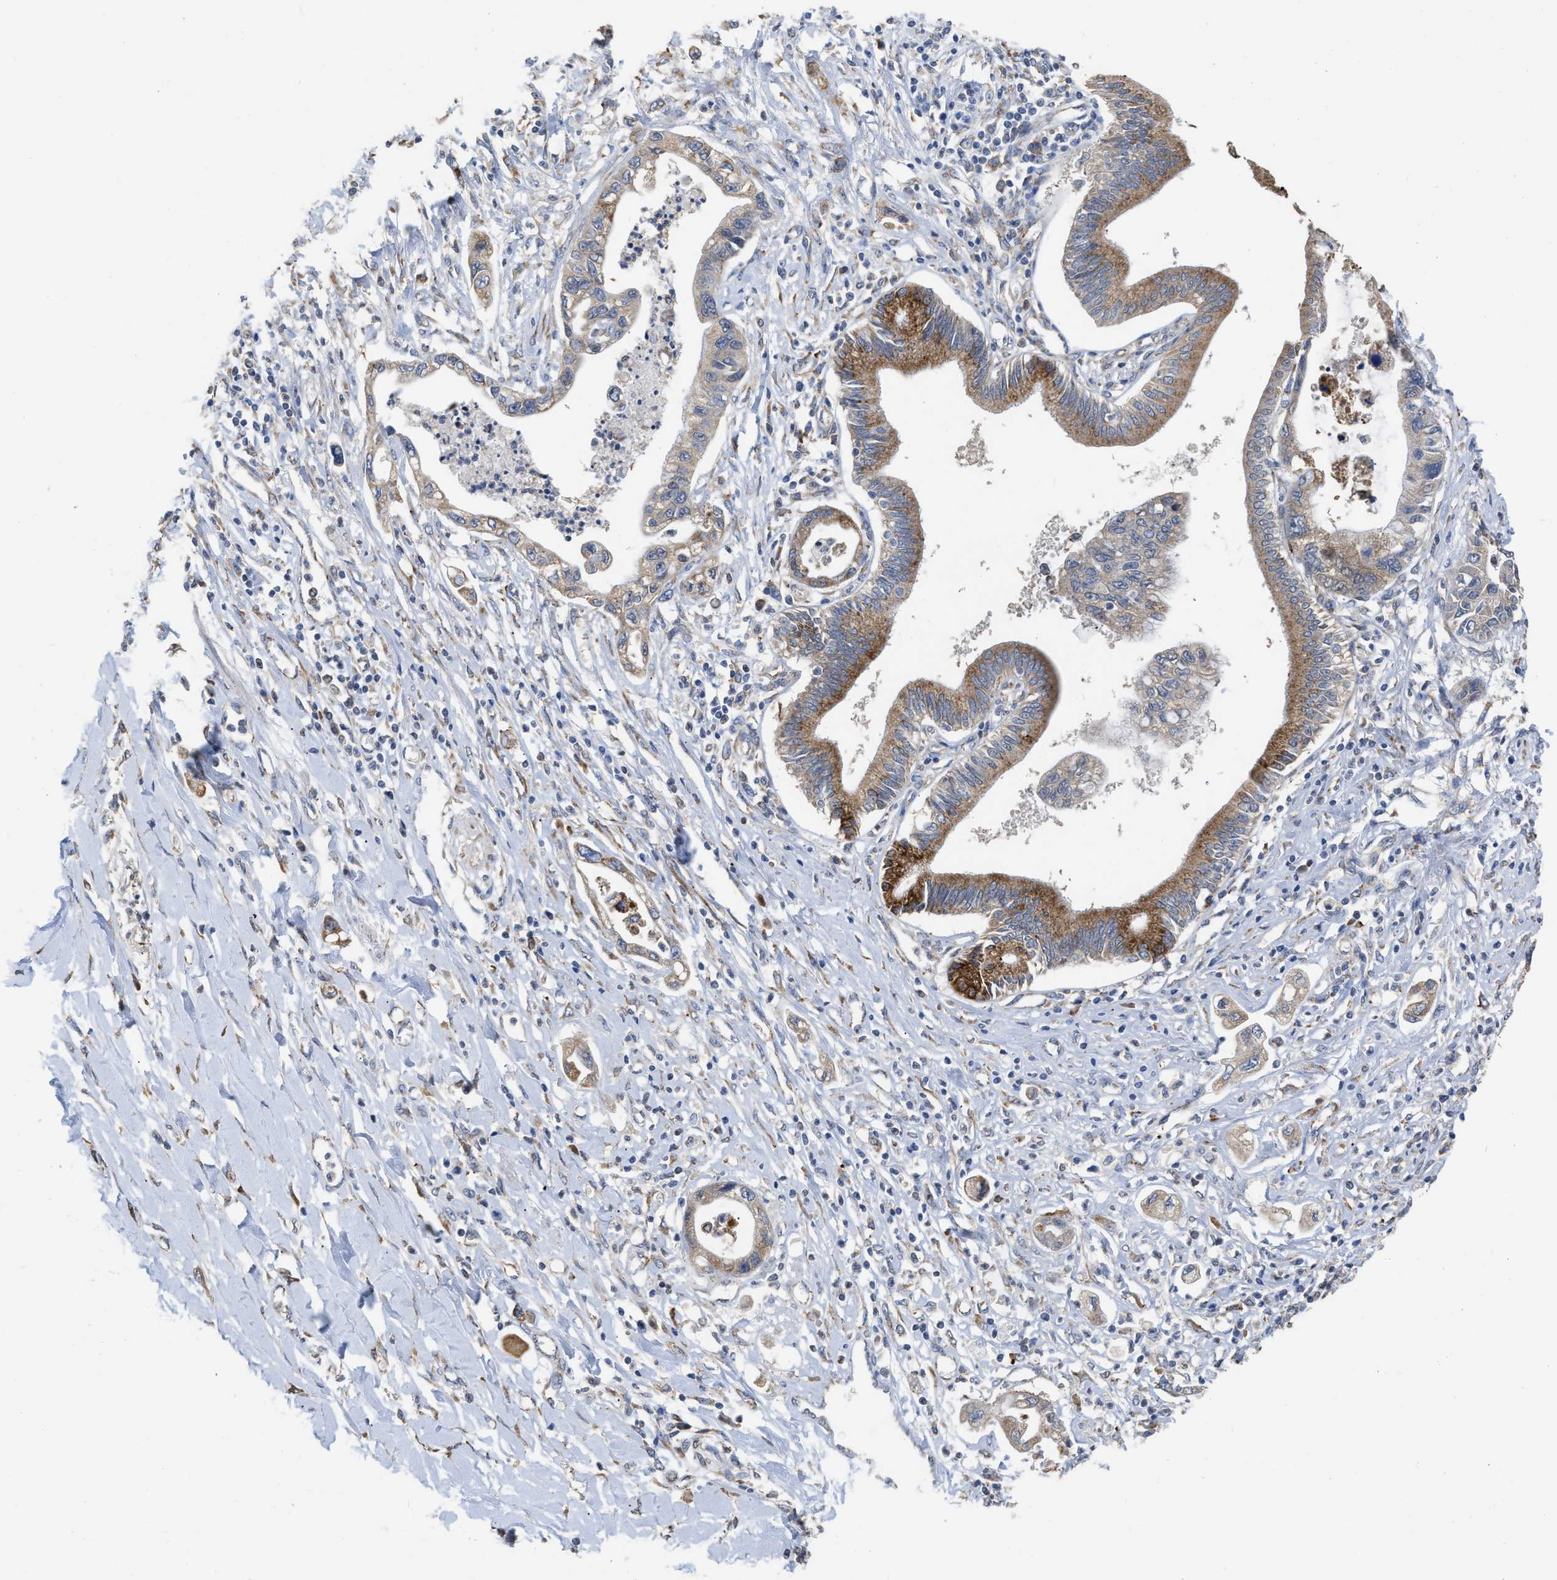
{"staining": {"intensity": "moderate", "quantity": ">75%", "location": "cytoplasmic/membranous"}, "tissue": "pancreatic cancer", "cell_type": "Tumor cells", "image_type": "cancer", "snomed": [{"axis": "morphology", "description": "Adenocarcinoma, NOS"}, {"axis": "topography", "description": "Pancreas"}], "caption": "Human pancreatic cancer (adenocarcinoma) stained with a protein marker demonstrates moderate staining in tumor cells.", "gene": "AK2", "patient": {"sex": "male", "age": 56}}